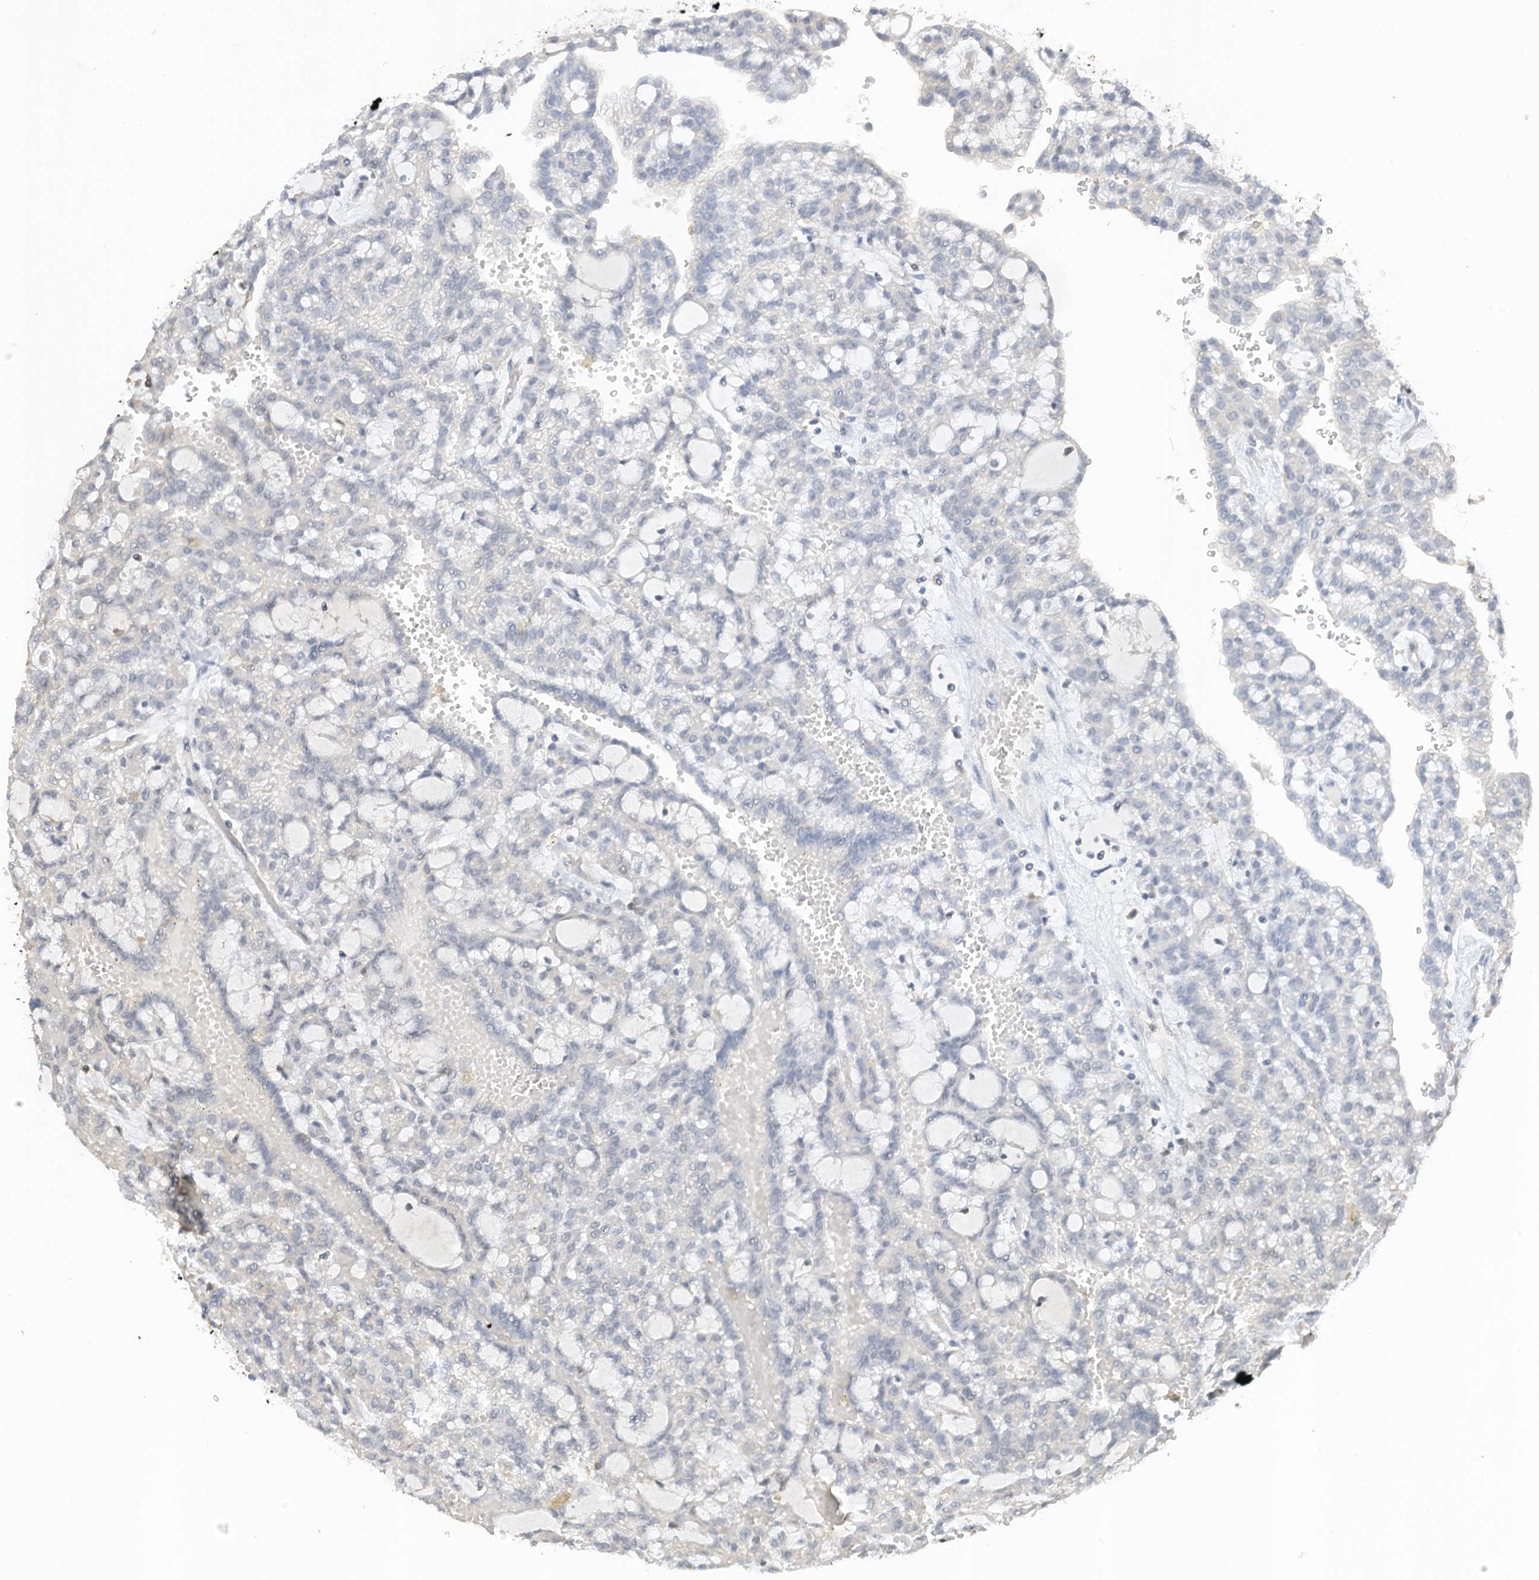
{"staining": {"intensity": "negative", "quantity": "none", "location": "none"}, "tissue": "renal cancer", "cell_type": "Tumor cells", "image_type": "cancer", "snomed": [{"axis": "morphology", "description": "Adenocarcinoma, NOS"}, {"axis": "topography", "description": "Kidney"}], "caption": "The immunohistochemistry (IHC) micrograph has no significant staining in tumor cells of renal adenocarcinoma tissue.", "gene": "SLFN14", "patient": {"sex": "male", "age": 63}}